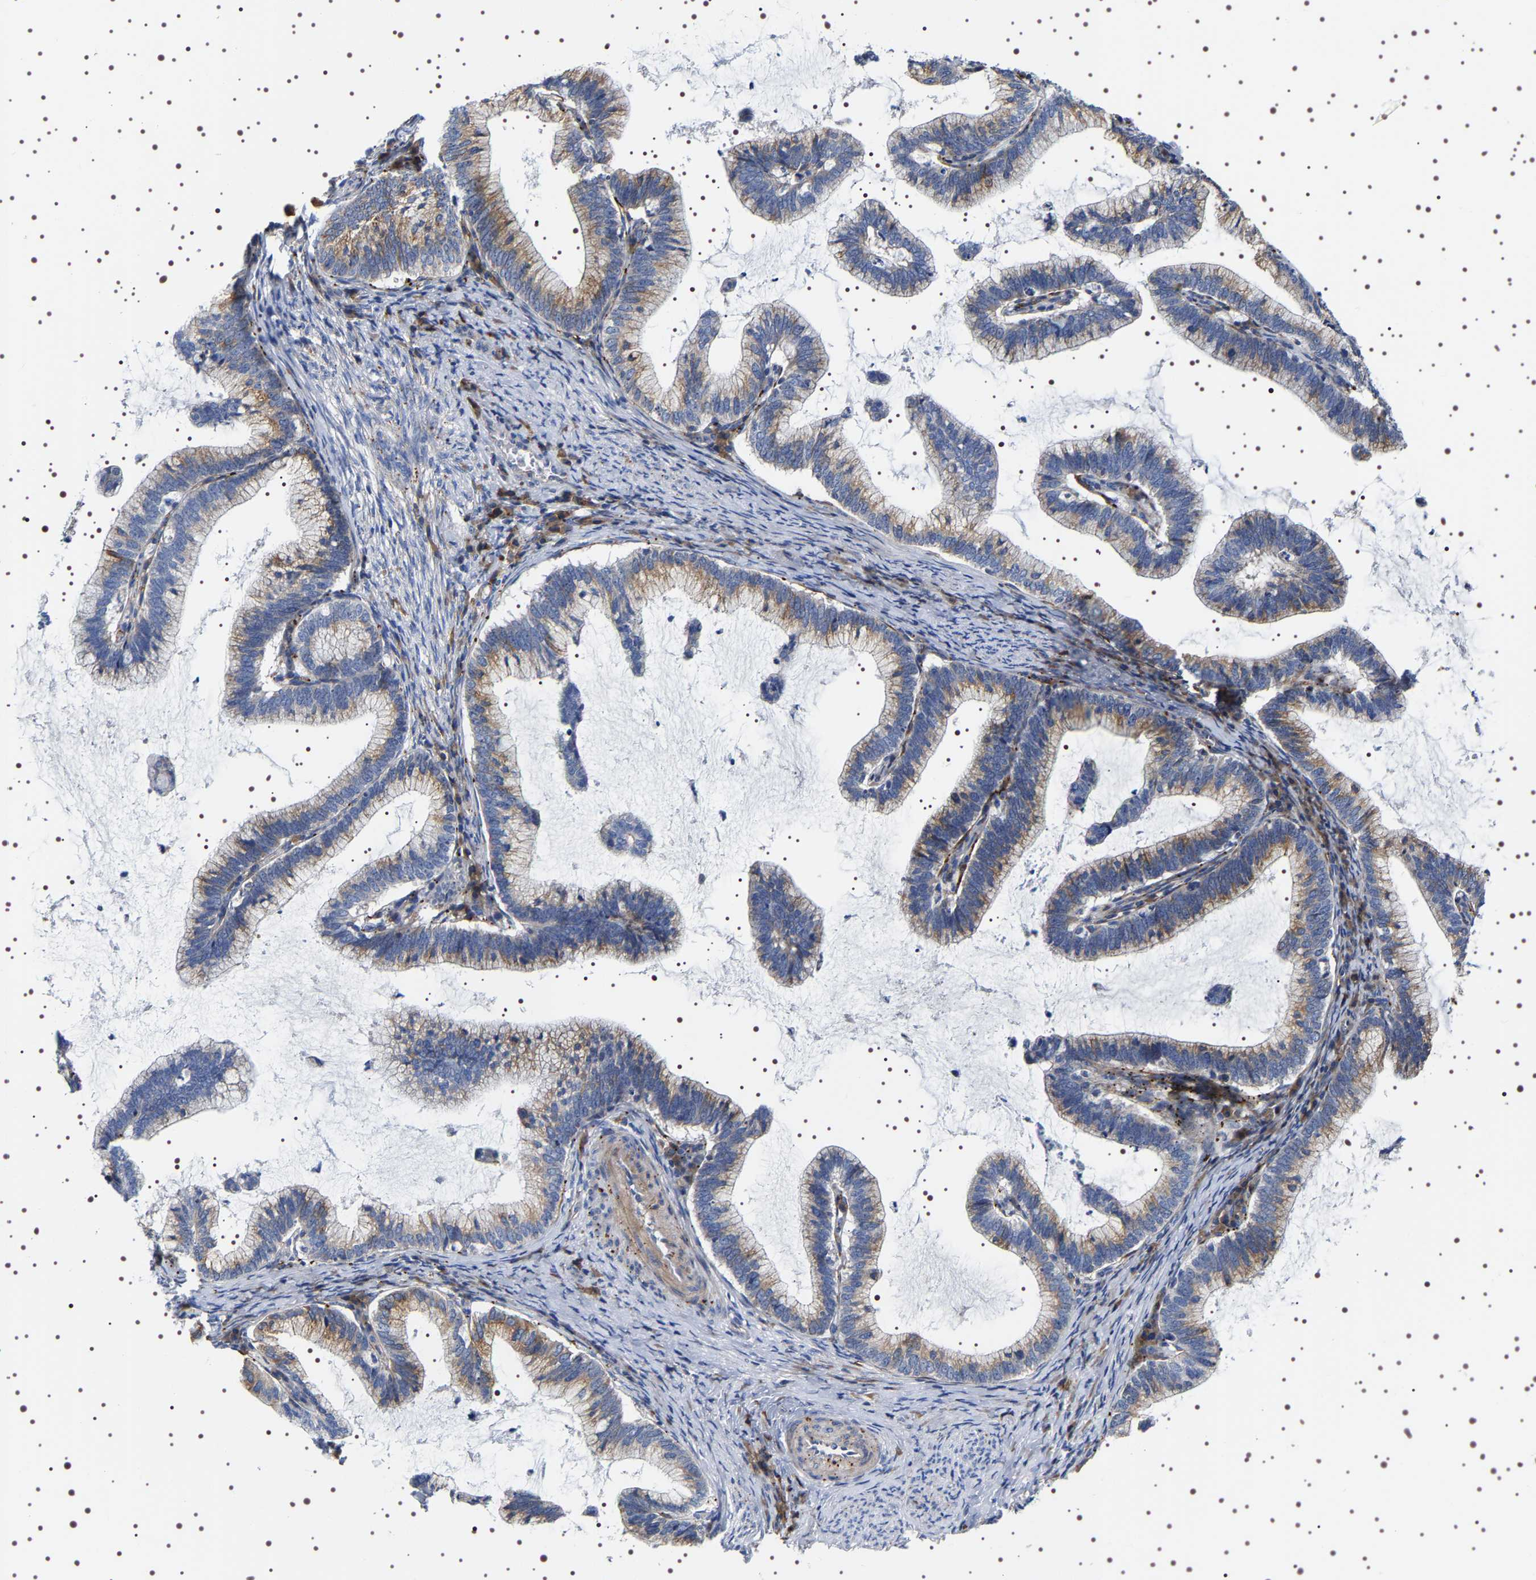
{"staining": {"intensity": "moderate", "quantity": ">75%", "location": "cytoplasmic/membranous"}, "tissue": "cervical cancer", "cell_type": "Tumor cells", "image_type": "cancer", "snomed": [{"axis": "morphology", "description": "Adenocarcinoma, NOS"}, {"axis": "topography", "description": "Cervix"}], "caption": "Adenocarcinoma (cervical) tissue reveals moderate cytoplasmic/membranous expression in approximately >75% of tumor cells", "gene": "SQLE", "patient": {"sex": "female", "age": 36}}